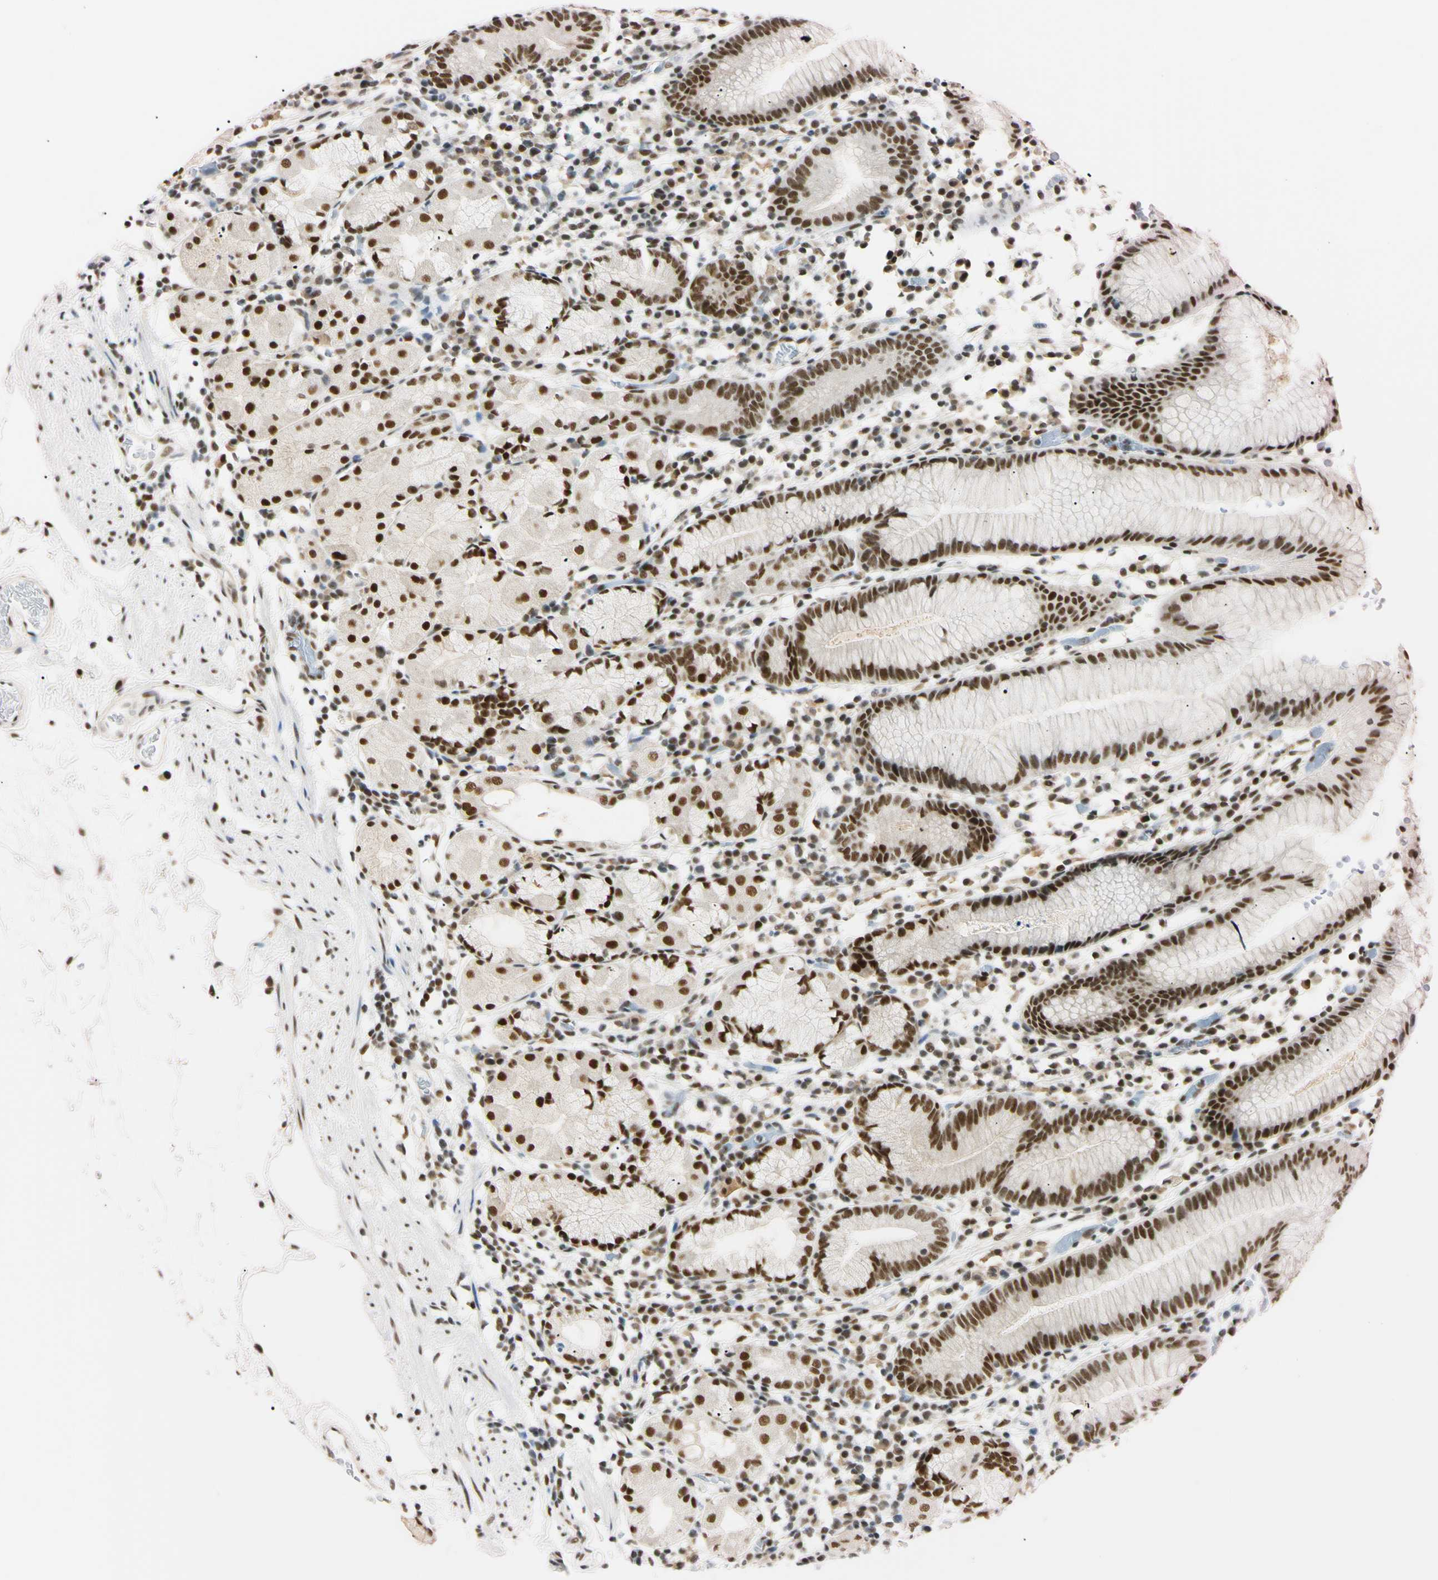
{"staining": {"intensity": "strong", "quantity": ">75%", "location": "nuclear"}, "tissue": "stomach", "cell_type": "Glandular cells", "image_type": "normal", "snomed": [{"axis": "morphology", "description": "Normal tissue, NOS"}, {"axis": "topography", "description": "Stomach"}, {"axis": "topography", "description": "Stomach, lower"}], "caption": "IHC of unremarkable human stomach demonstrates high levels of strong nuclear staining in approximately >75% of glandular cells.", "gene": "ZNF134", "patient": {"sex": "female", "age": 75}}